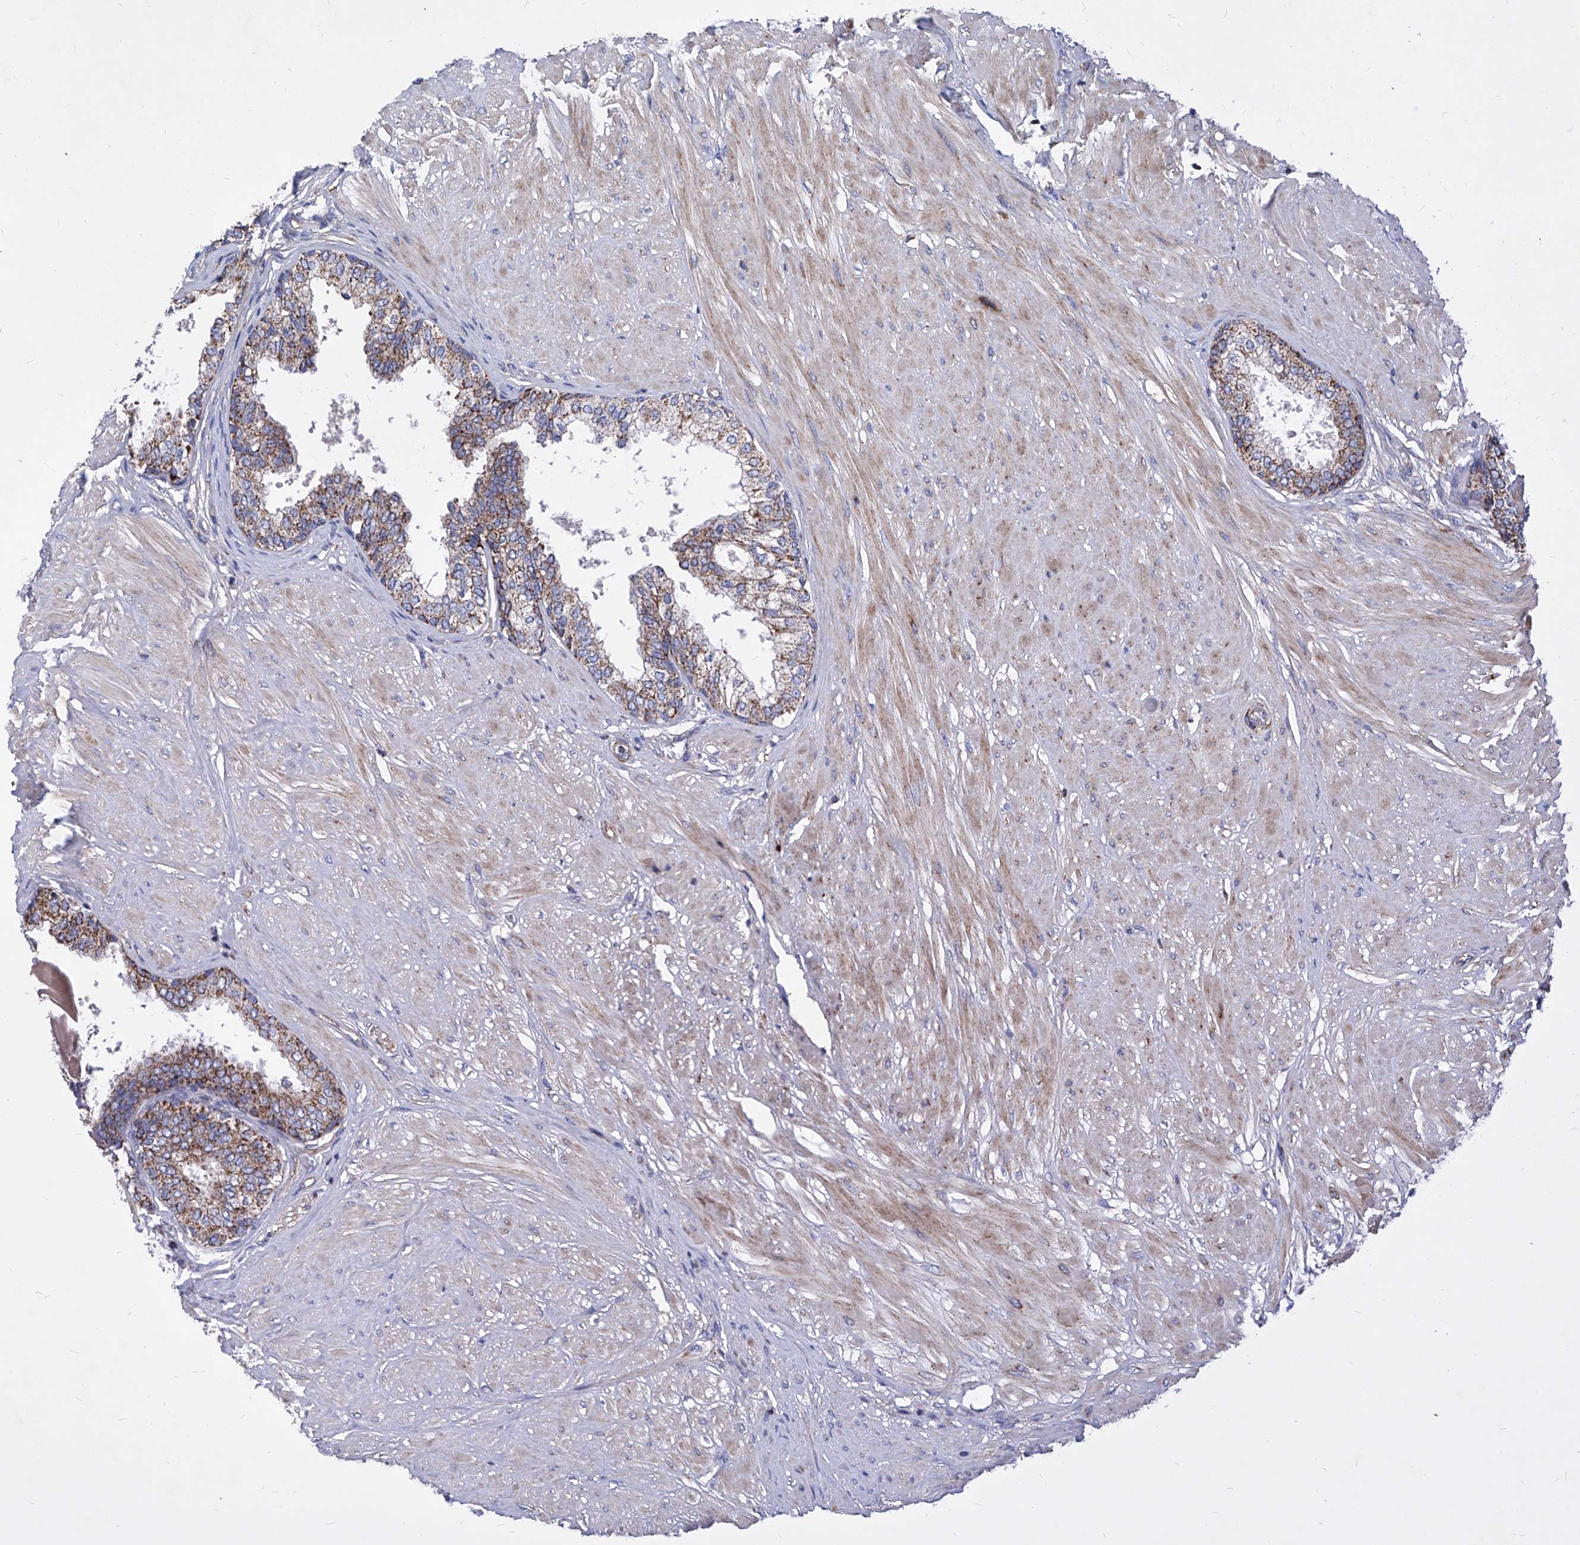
{"staining": {"intensity": "moderate", "quantity": ">75%", "location": "cytoplasmic/membranous"}, "tissue": "prostate", "cell_type": "Glandular cells", "image_type": "normal", "snomed": [{"axis": "morphology", "description": "Normal tissue, NOS"}, {"axis": "topography", "description": "Prostate"}], "caption": "High-power microscopy captured an IHC histopathology image of benign prostate, revealing moderate cytoplasmic/membranous positivity in about >75% of glandular cells. The protein is shown in brown color, while the nuclei are stained blue.", "gene": "HRNR", "patient": {"sex": "male", "age": 48}}